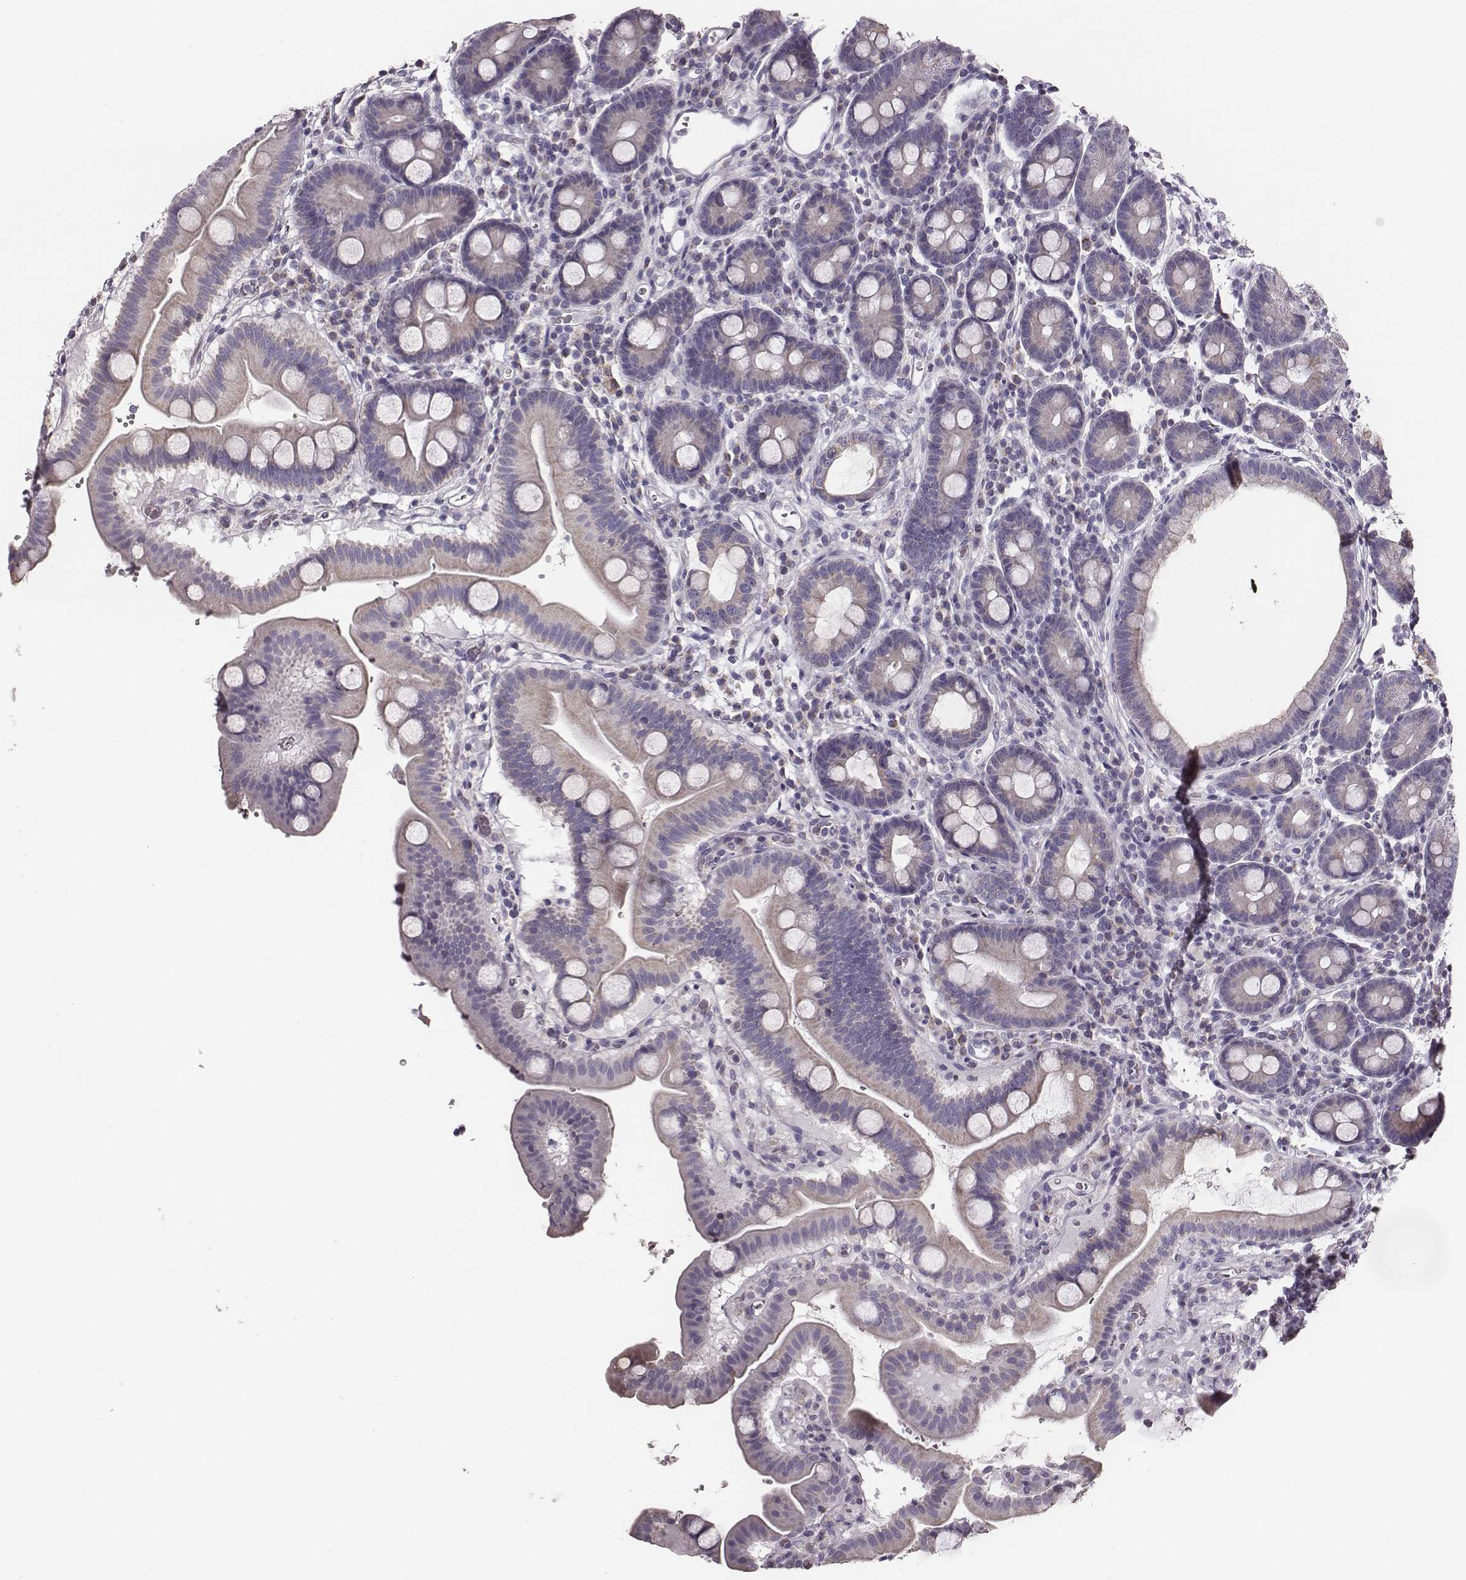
{"staining": {"intensity": "negative", "quantity": "none", "location": "none"}, "tissue": "duodenum", "cell_type": "Glandular cells", "image_type": "normal", "snomed": [{"axis": "morphology", "description": "Normal tissue, NOS"}, {"axis": "topography", "description": "Duodenum"}], "caption": "The histopathology image reveals no significant positivity in glandular cells of duodenum. (DAB immunohistochemistry with hematoxylin counter stain).", "gene": "UBL4B", "patient": {"sex": "male", "age": 59}}